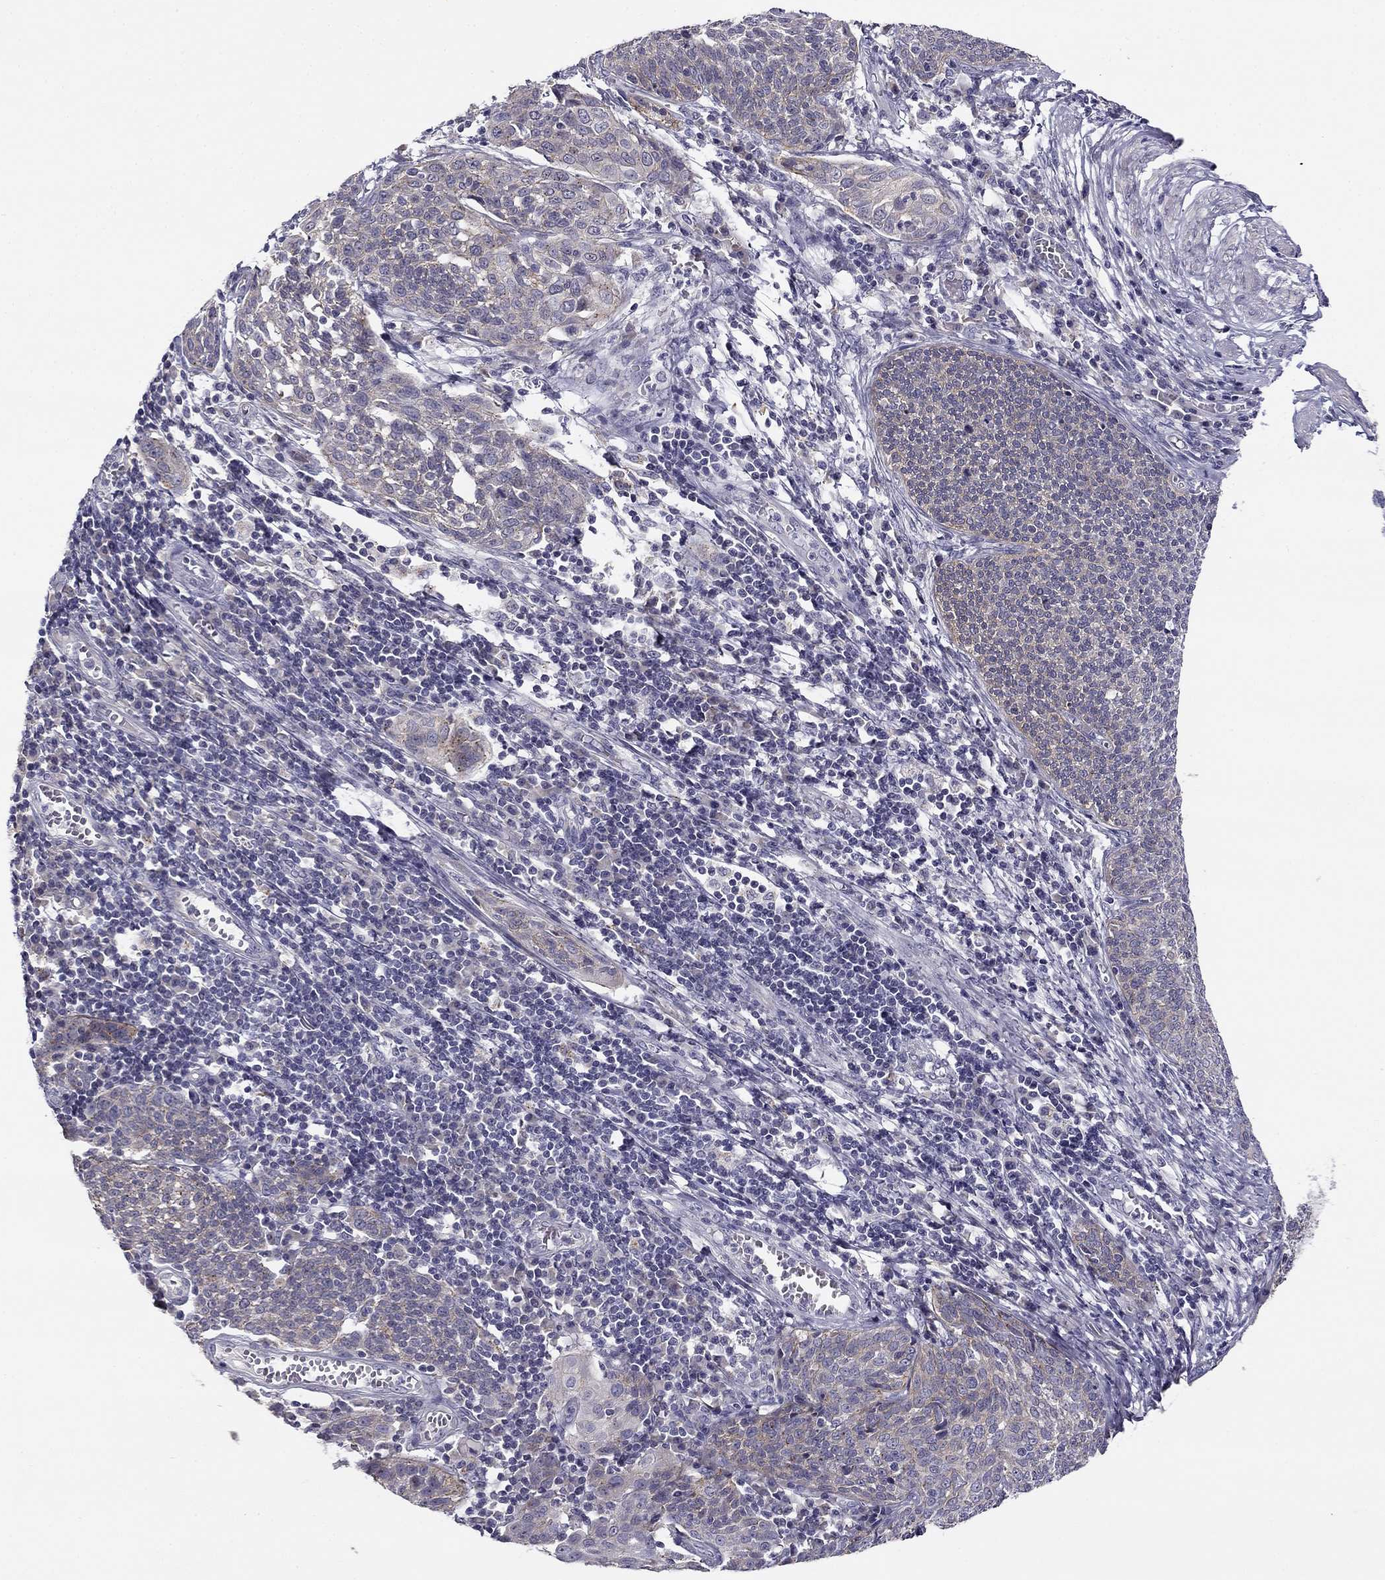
{"staining": {"intensity": "negative", "quantity": "none", "location": "none"}, "tissue": "cervical cancer", "cell_type": "Tumor cells", "image_type": "cancer", "snomed": [{"axis": "morphology", "description": "Squamous cell carcinoma, NOS"}, {"axis": "topography", "description": "Cervix"}], "caption": "Tumor cells are negative for protein expression in human squamous cell carcinoma (cervical).", "gene": "CNR1", "patient": {"sex": "female", "age": 34}}